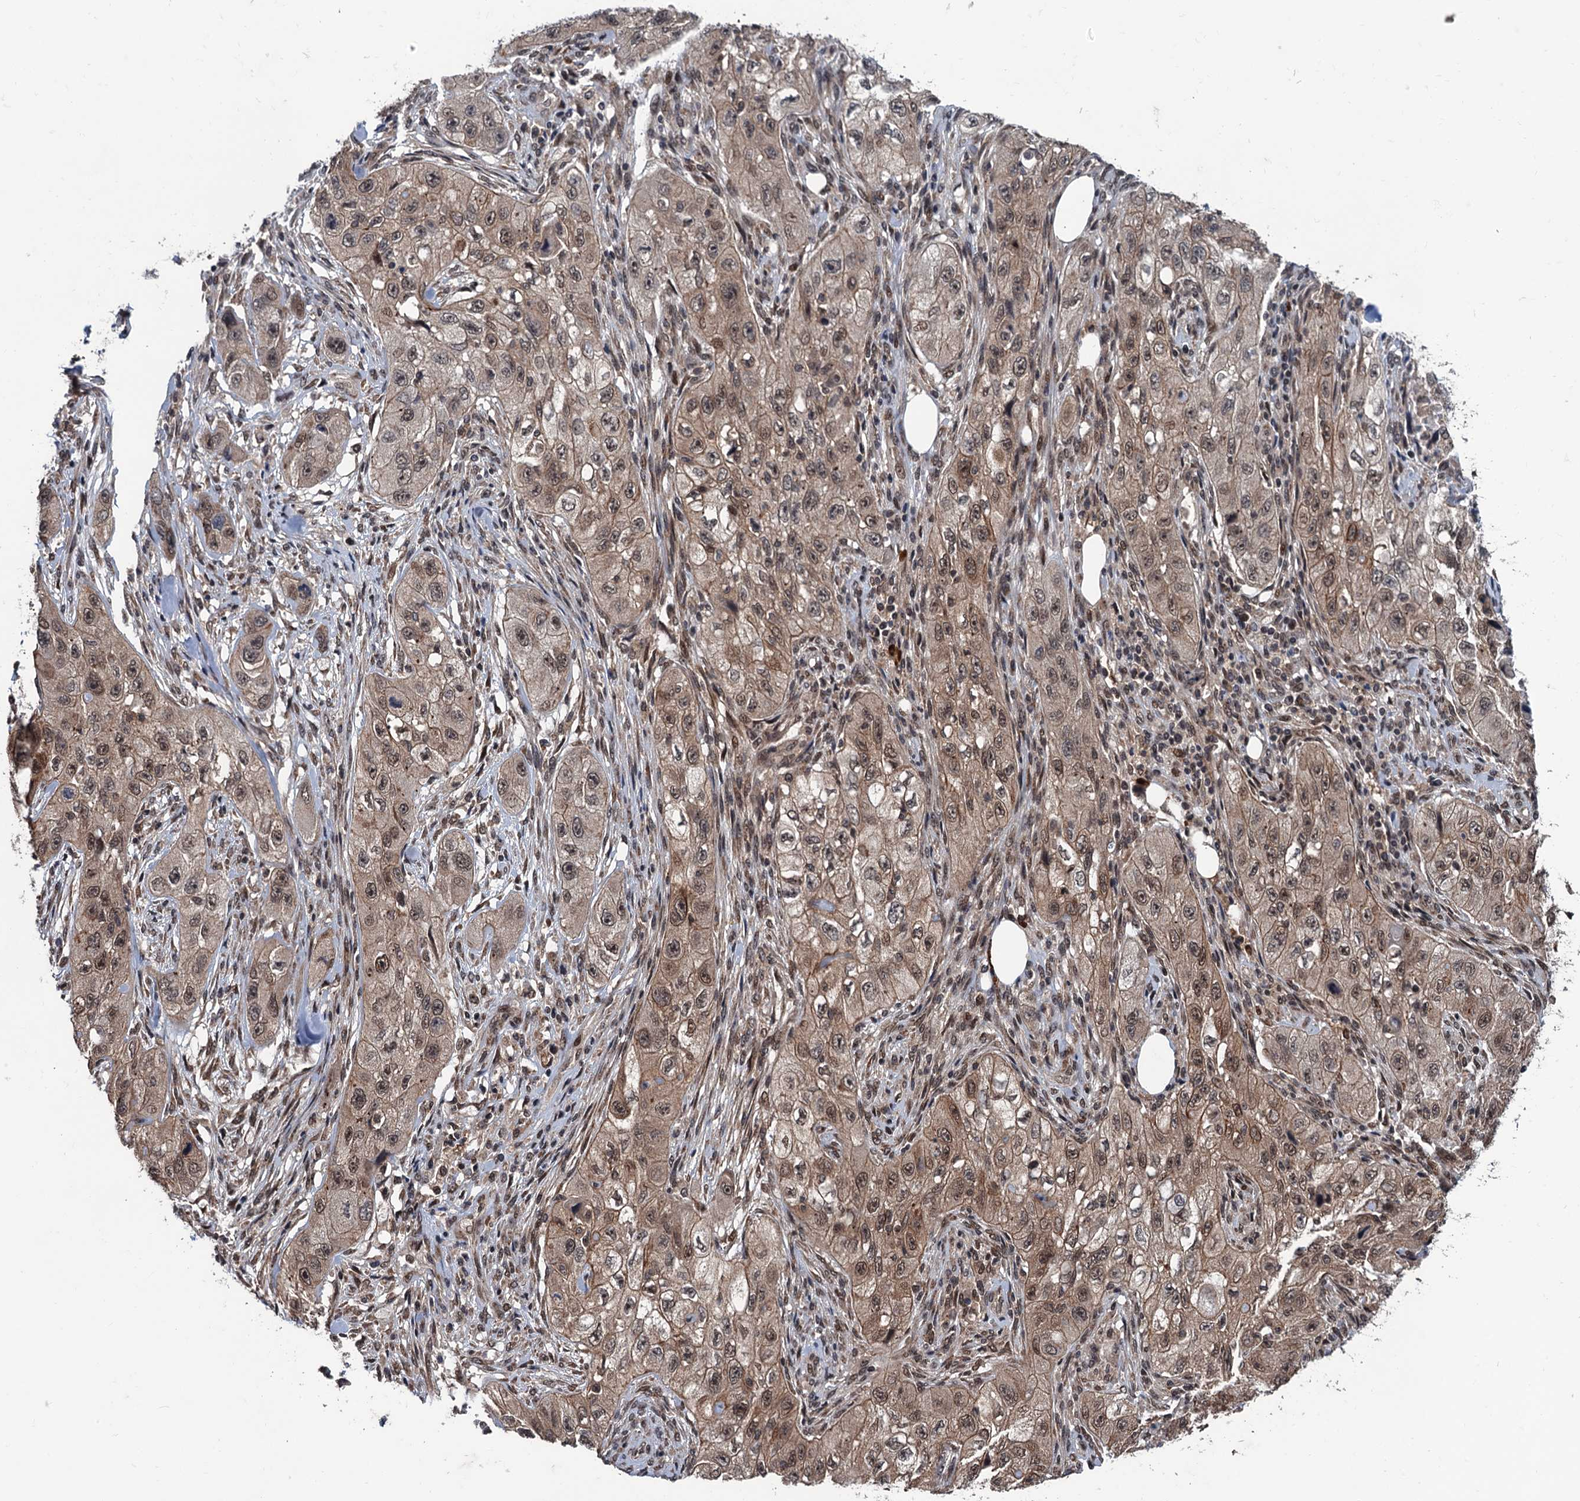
{"staining": {"intensity": "moderate", "quantity": ">75%", "location": "cytoplasmic/membranous,nuclear"}, "tissue": "skin cancer", "cell_type": "Tumor cells", "image_type": "cancer", "snomed": [{"axis": "morphology", "description": "Squamous cell carcinoma, NOS"}, {"axis": "topography", "description": "Skin"}, {"axis": "topography", "description": "Subcutis"}], "caption": "IHC (DAB) staining of squamous cell carcinoma (skin) reveals moderate cytoplasmic/membranous and nuclear protein staining in approximately >75% of tumor cells. (DAB (3,3'-diaminobenzidine) IHC, brown staining for protein, blue staining for nuclei).", "gene": "RASSF4", "patient": {"sex": "male", "age": 73}}